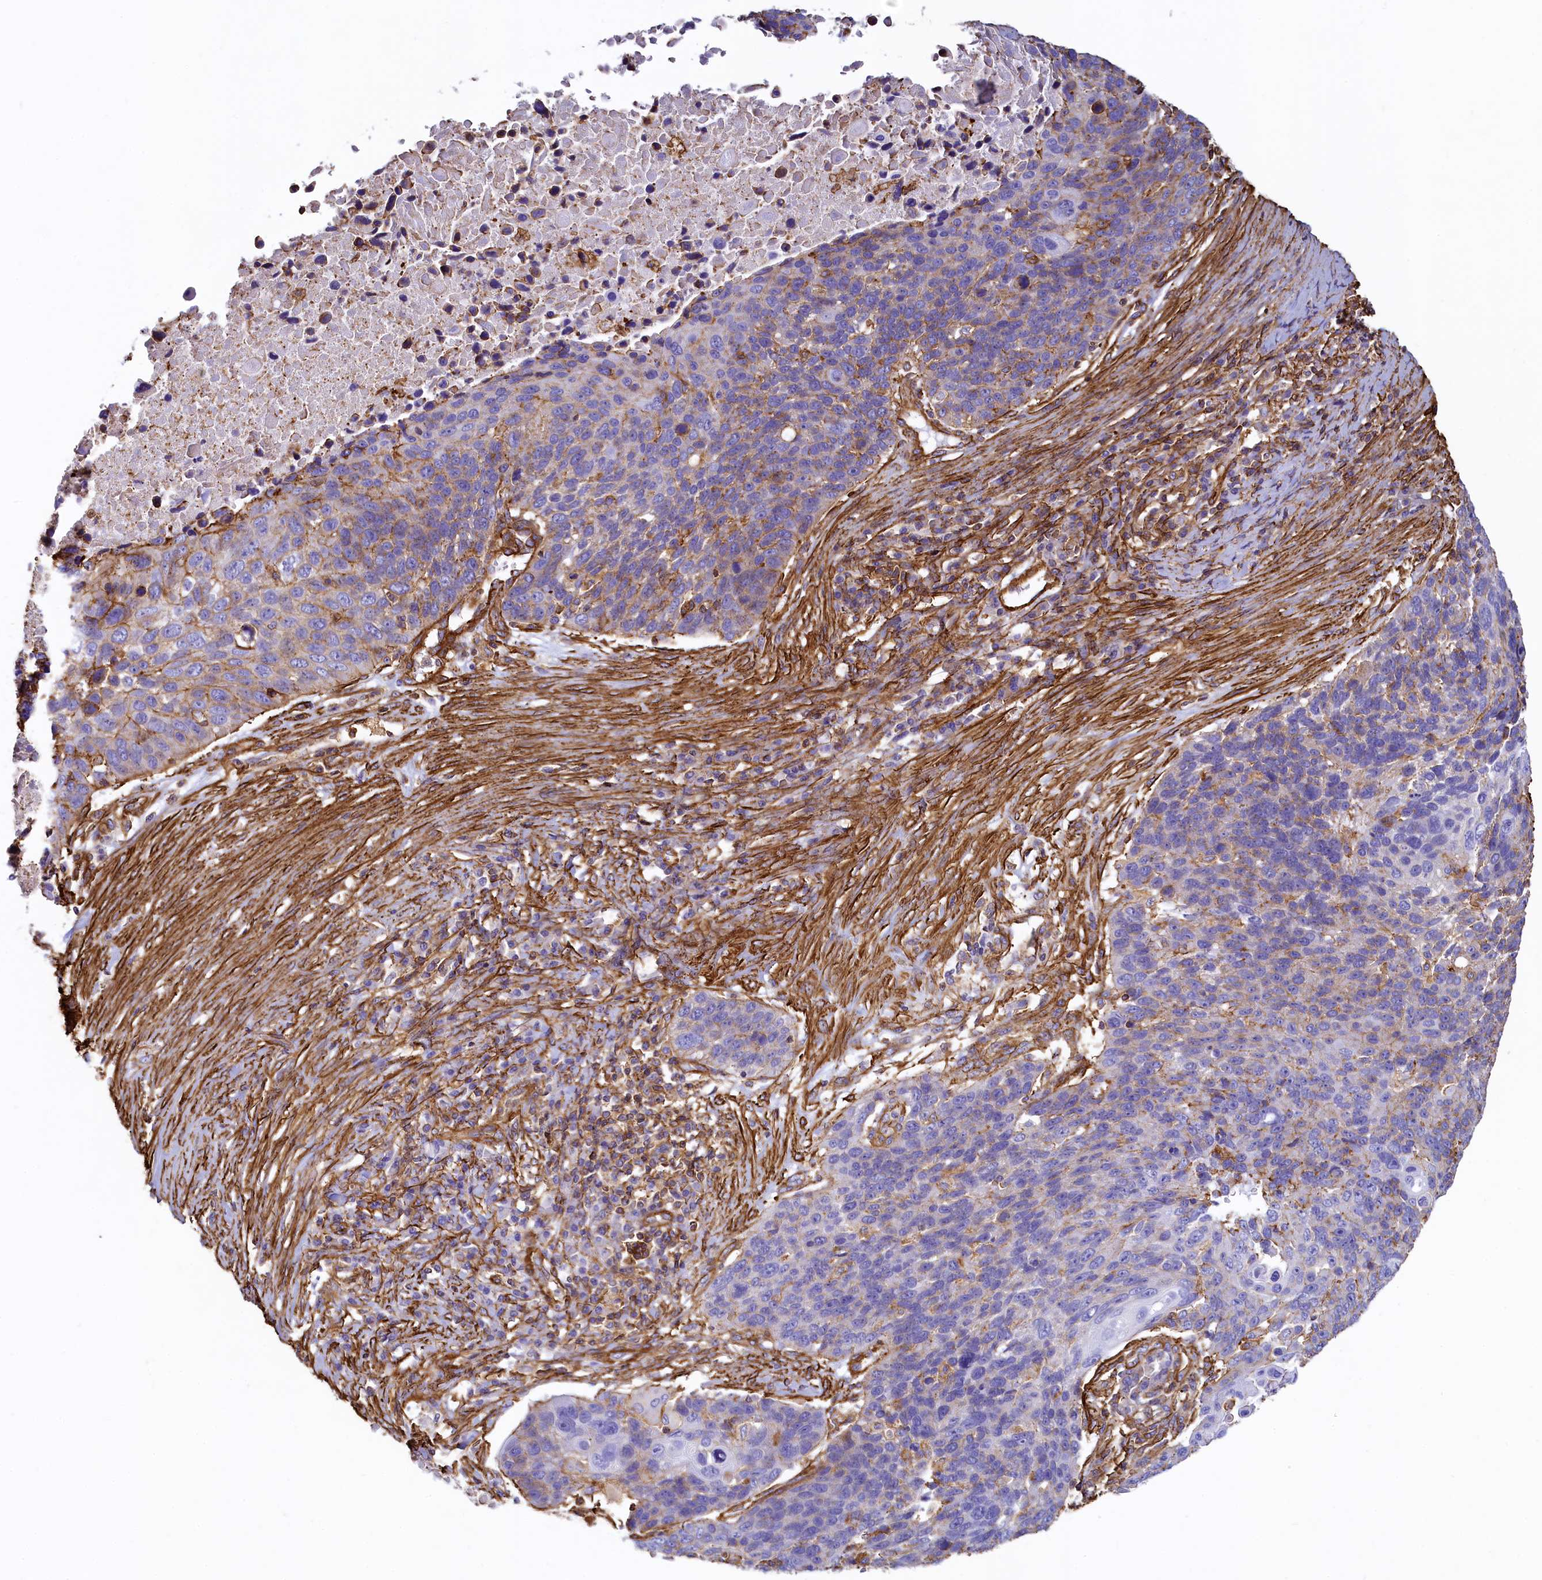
{"staining": {"intensity": "moderate", "quantity": "<25%", "location": "cytoplasmic/membranous"}, "tissue": "lung cancer", "cell_type": "Tumor cells", "image_type": "cancer", "snomed": [{"axis": "morphology", "description": "Normal tissue, NOS"}, {"axis": "morphology", "description": "Squamous cell carcinoma, NOS"}, {"axis": "topography", "description": "Lymph node"}, {"axis": "topography", "description": "Lung"}], "caption": "Squamous cell carcinoma (lung) tissue demonstrates moderate cytoplasmic/membranous positivity in about <25% of tumor cells", "gene": "THBS1", "patient": {"sex": "male", "age": 66}}